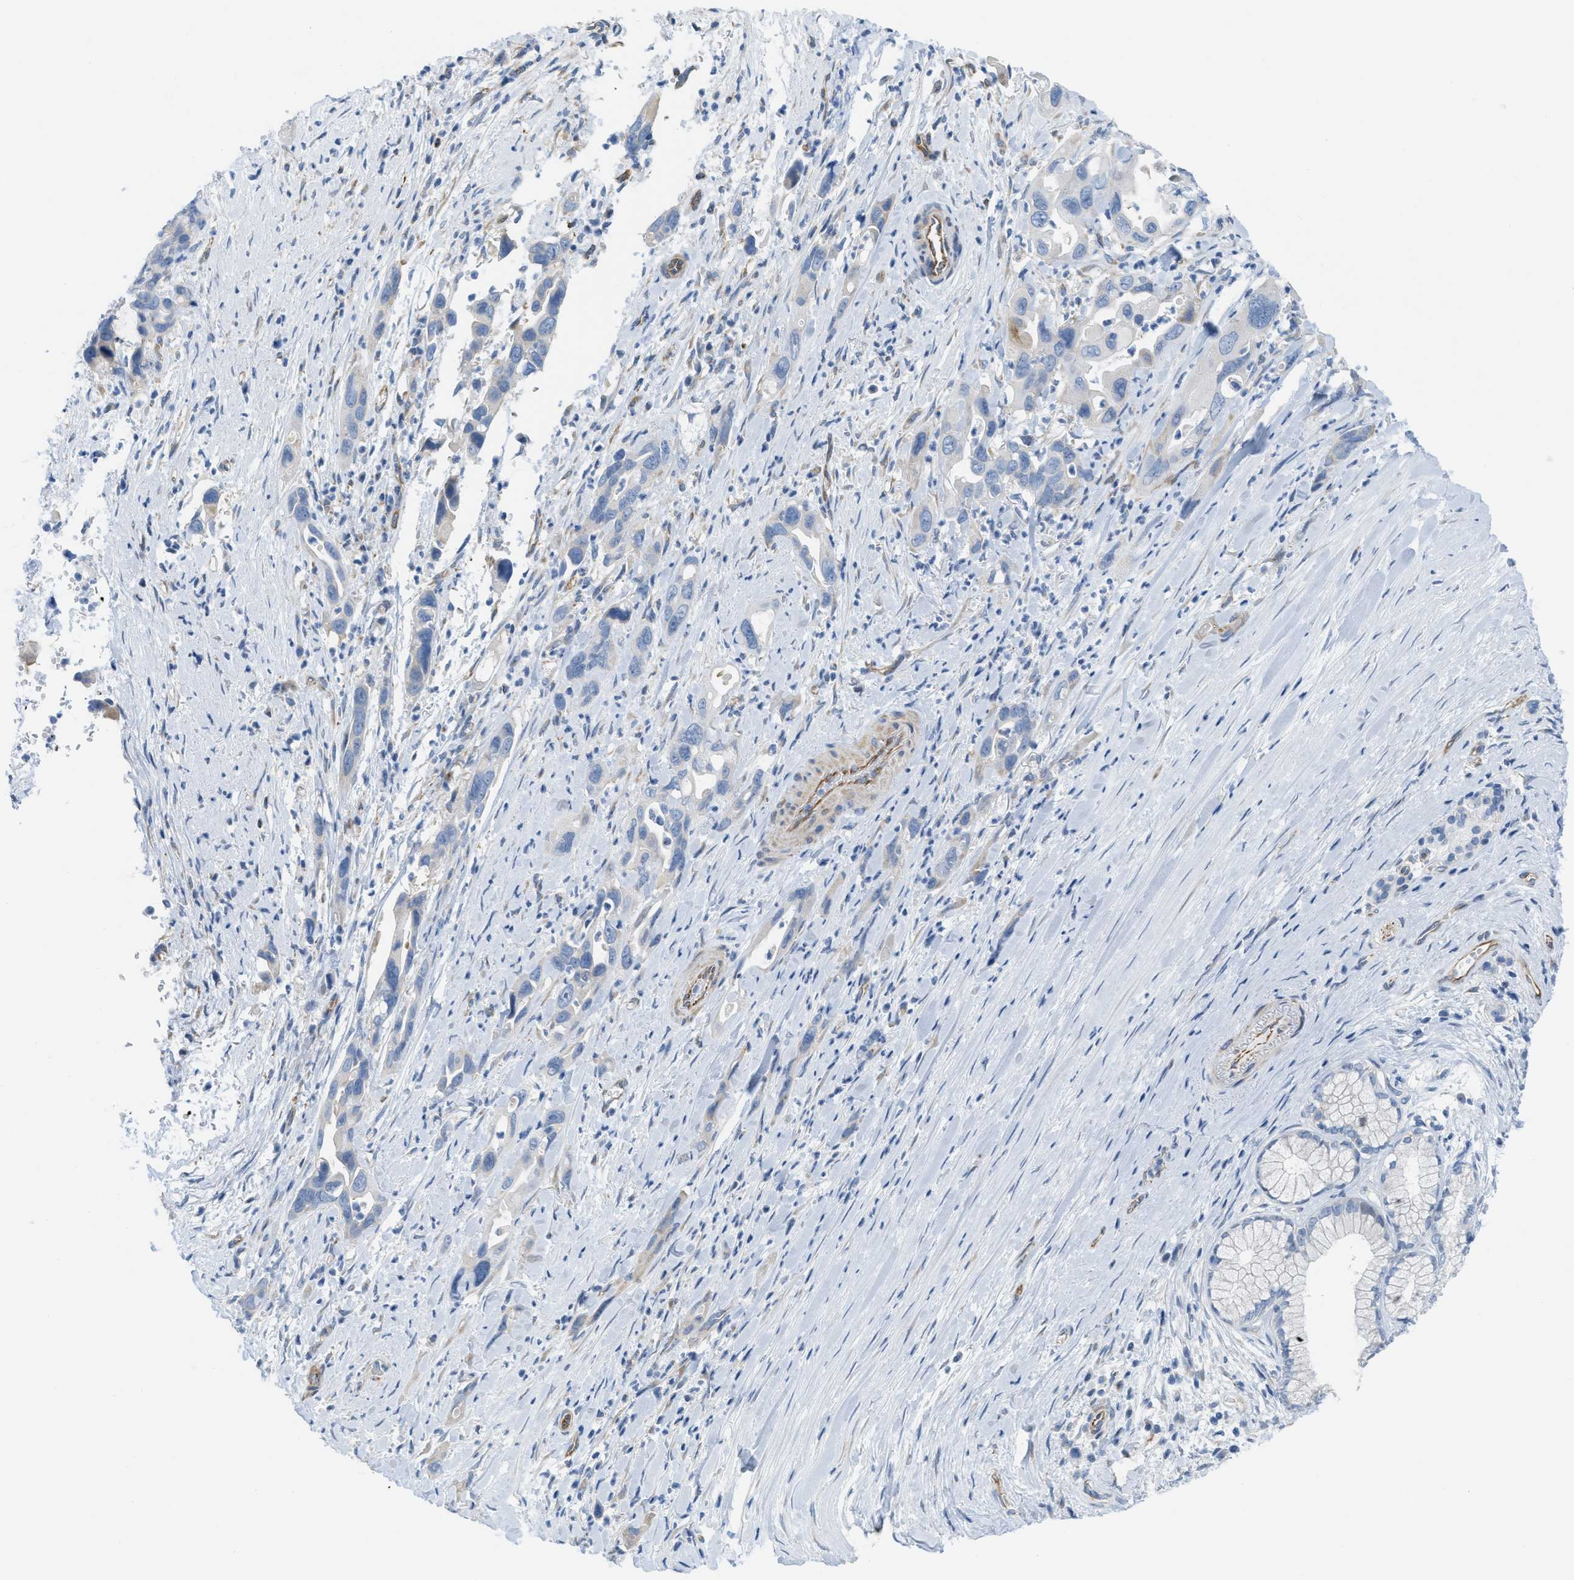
{"staining": {"intensity": "negative", "quantity": "none", "location": "none"}, "tissue": "pancreatic cancer", "cell_type": "Tumor cells", "image_type": "cancer", "snomed": [{"axis": "morphology", "description": "Adenocarcinoma, NOS"}, {"axis": "topography", "description": "Pancreas"}], "caption": "There is no significant expression in tumor cells of pancreatic cancer (adenocarcinoma). (Brightfield microscopy of DAB (3,3'-diaminobenzidine) immunohistochemistry (IHC) at high magnification).", "gene": "SLC12A1", "patient": {"sex": "female", "age": 70}}